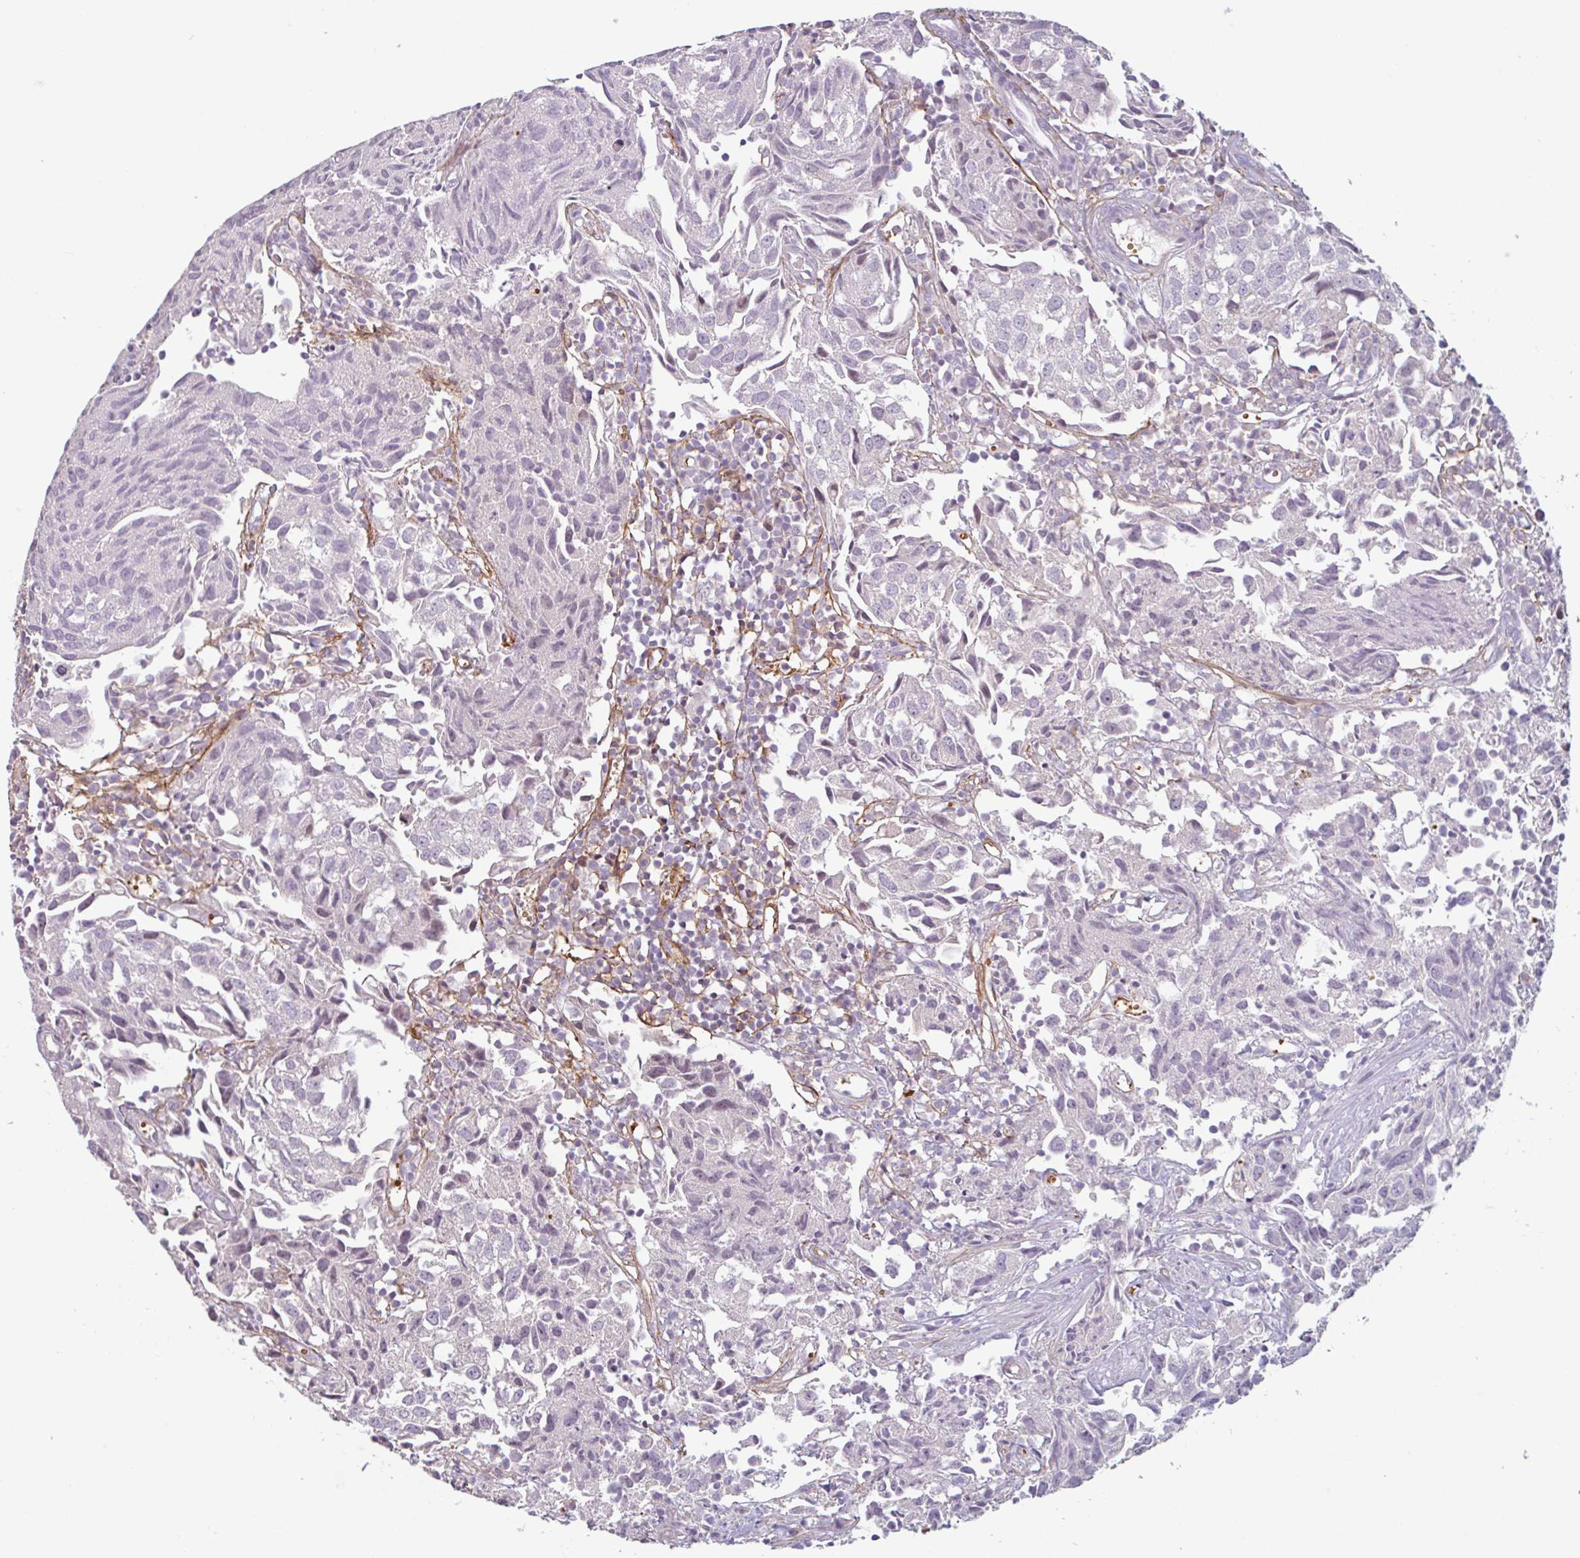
{"staining": {"intensity": "negative", "quantity": "none", "location": "none"}, "tissue": "urothelial cancer", "cell_type": "Tumor cells", "image_type": "cancer", "snomed": [{"axis": "morphology", "description": "Urothelial carcinoma, High grade"}, {"axis": "topography", "description": "Urinary bladder"}], "caption": "IHC micrograph of human urothelial cancer stained for a protein (brown), which exhibits no staining in tumor cells.", "gene": "TMEM119", "patient": {"sex": "female", "age": 75}}